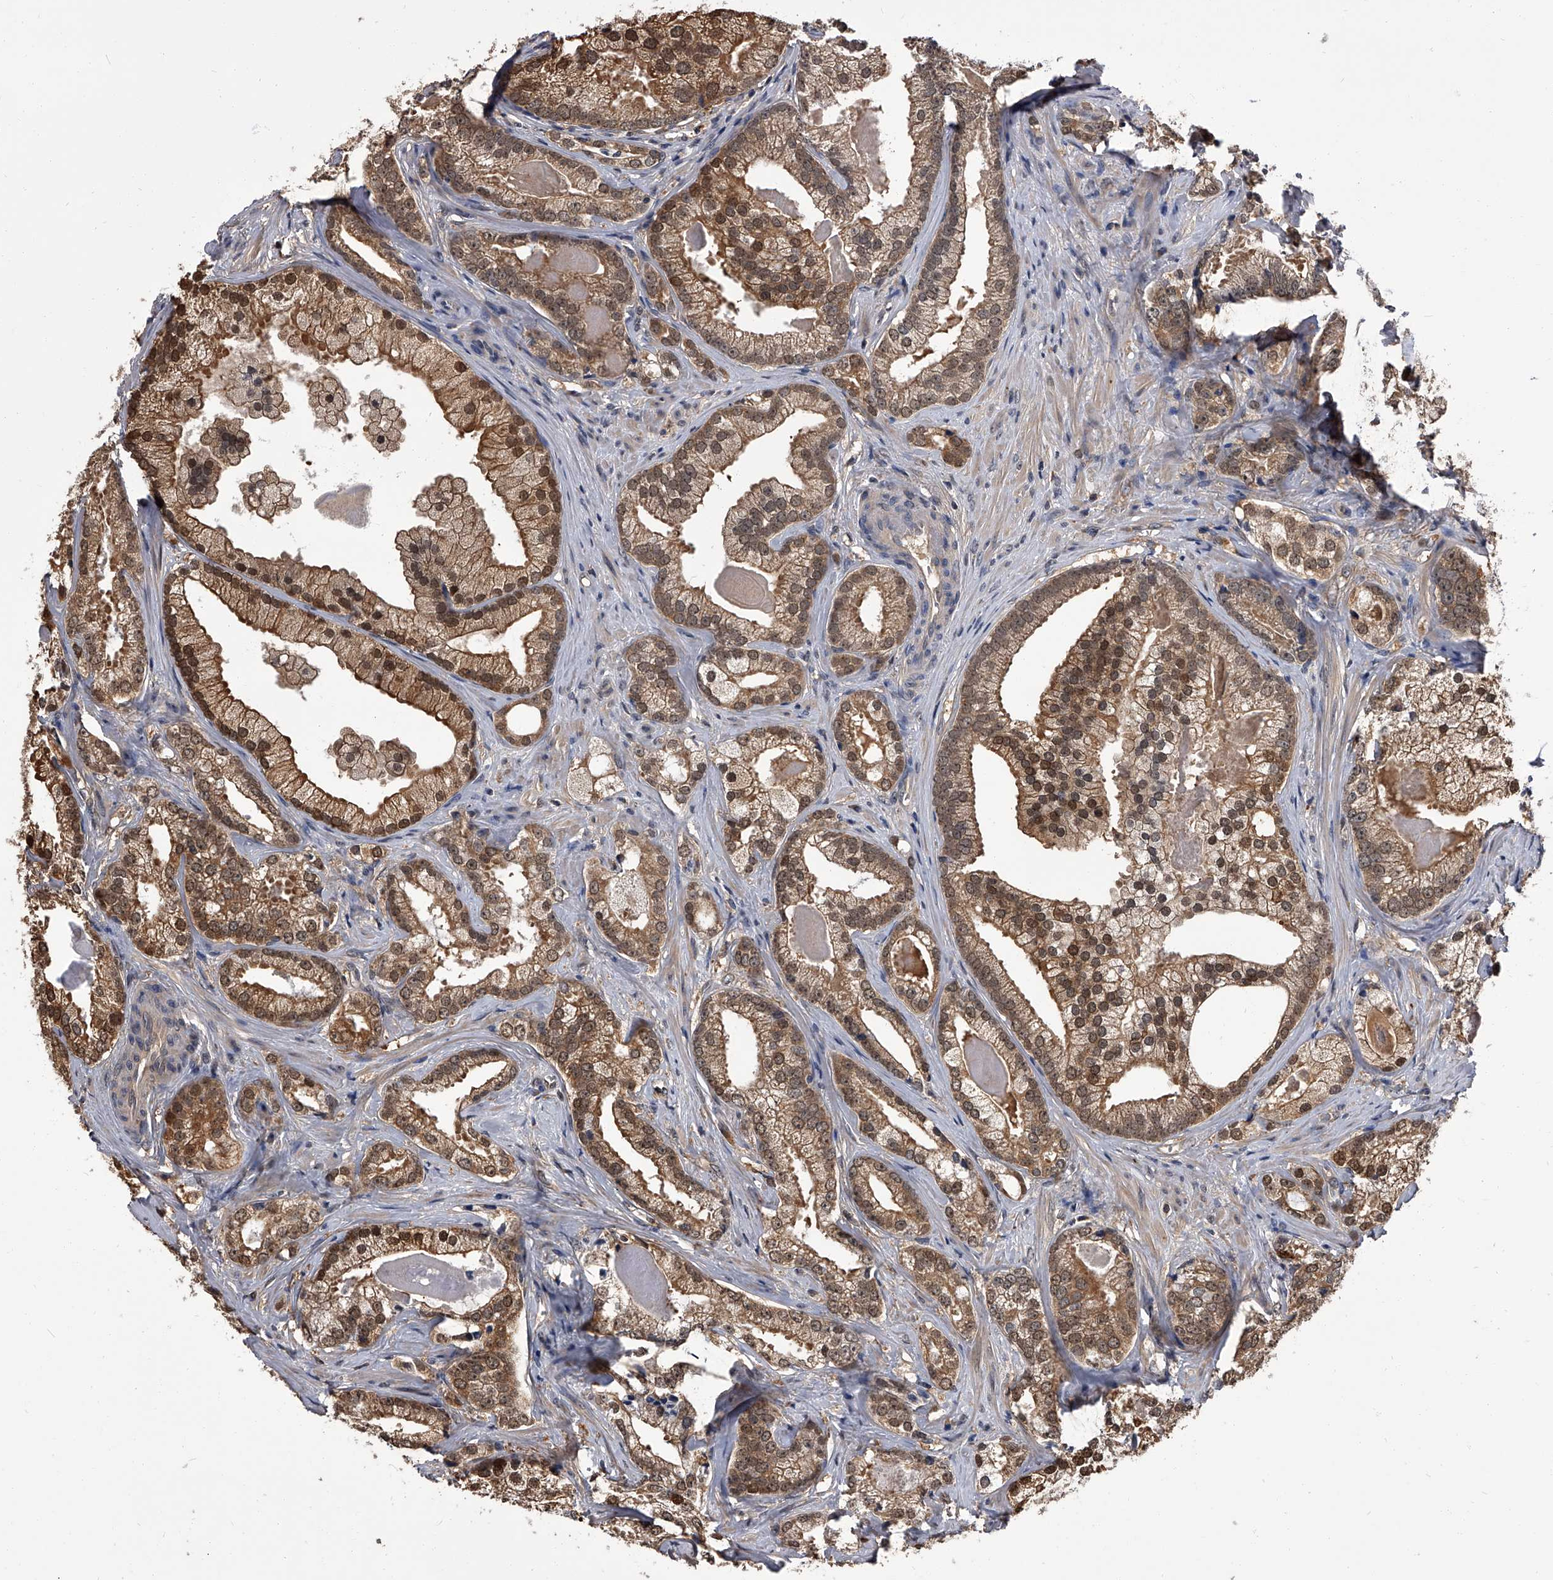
{"staining": {"intensity": "moderate", "quantity": ">75%", "location": "cytoplasmic/membranous,nuclear"}, "tissue": "prostate cancer", "cell_type": "Tumor cells", "image_type": "cancer", "snomed": [{"axis": "morphology", "description": "Normal morphology"}, {"axis": "morphology", "description": "Adenocarcinoma, Low grade"}, {"axis": "topography", "description": "Prostate"}], "caption": "This micrograph demonstrates immunohistochemistry (IHC) staining of low-grade adenocarcinoma (prostate), with medium moderate cytoplasmic/membranous and nuclear staining in about >75% of tumor cells.", "gene": "SLC18B1", "patient": {"sex": "male", "age": 72}}